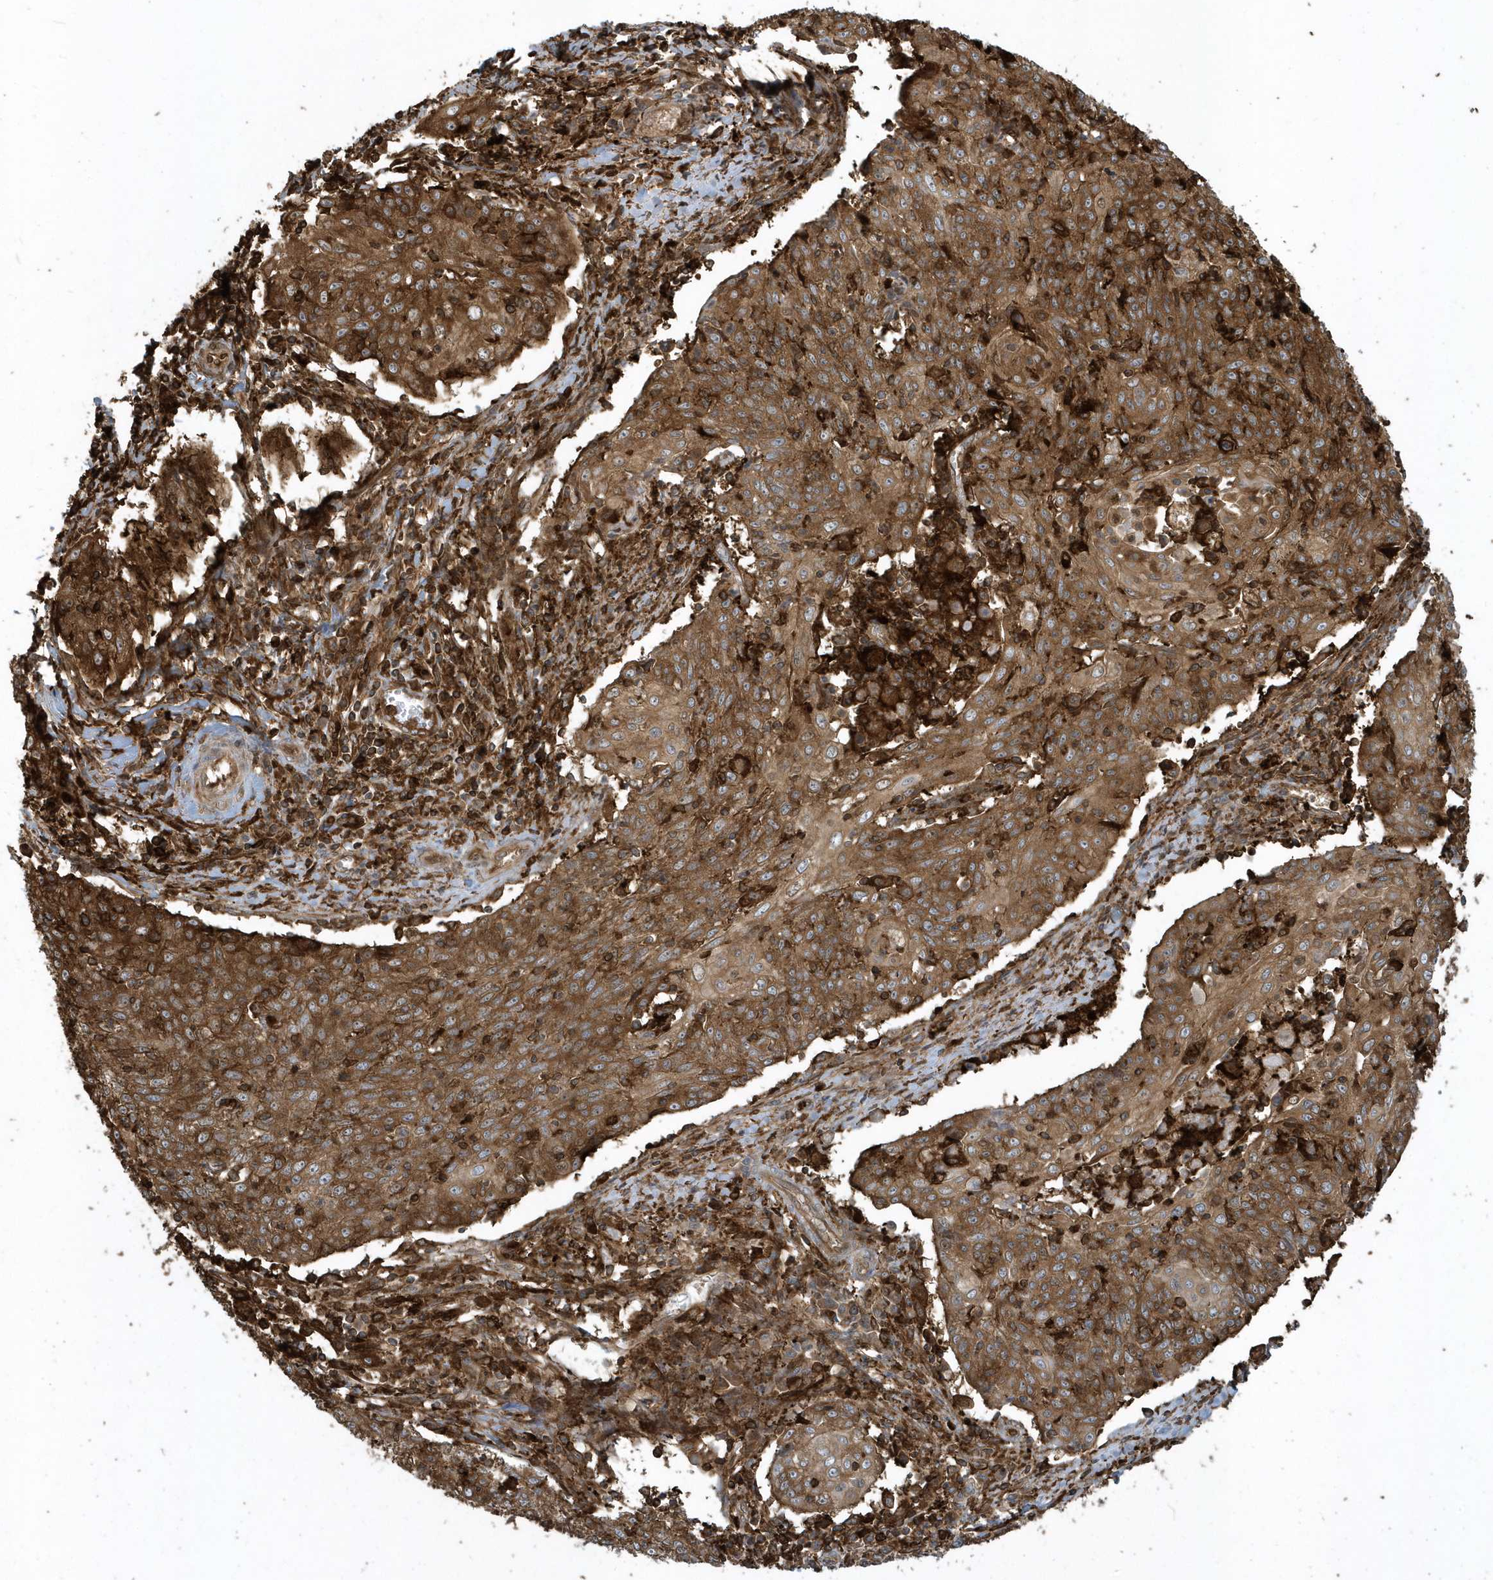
{"staining": {"intensity": "strong", "quantity": ">75%", "location": "cytoplasmic/membranous"}, "tissue": "cervical cancer", "cell_type": "Tumor cells", "image_type": "cancer", "snomed": [{"axis": "morphology", "description": "Squamous cell carcinoma, NOS"}, {"axis": "topography", "description": "Cervix"}], "caption": "Immunohistochemical staining of human cervical cancer (squamous cell carcinoma) exhibits strong cytoplasmic/membranous protein staining in about >75% of tumor cells. (IHC, brightfield microscopy, high magnification).", "gene": "CLCN6", "patient": {"sex": "female", "age": 48}}